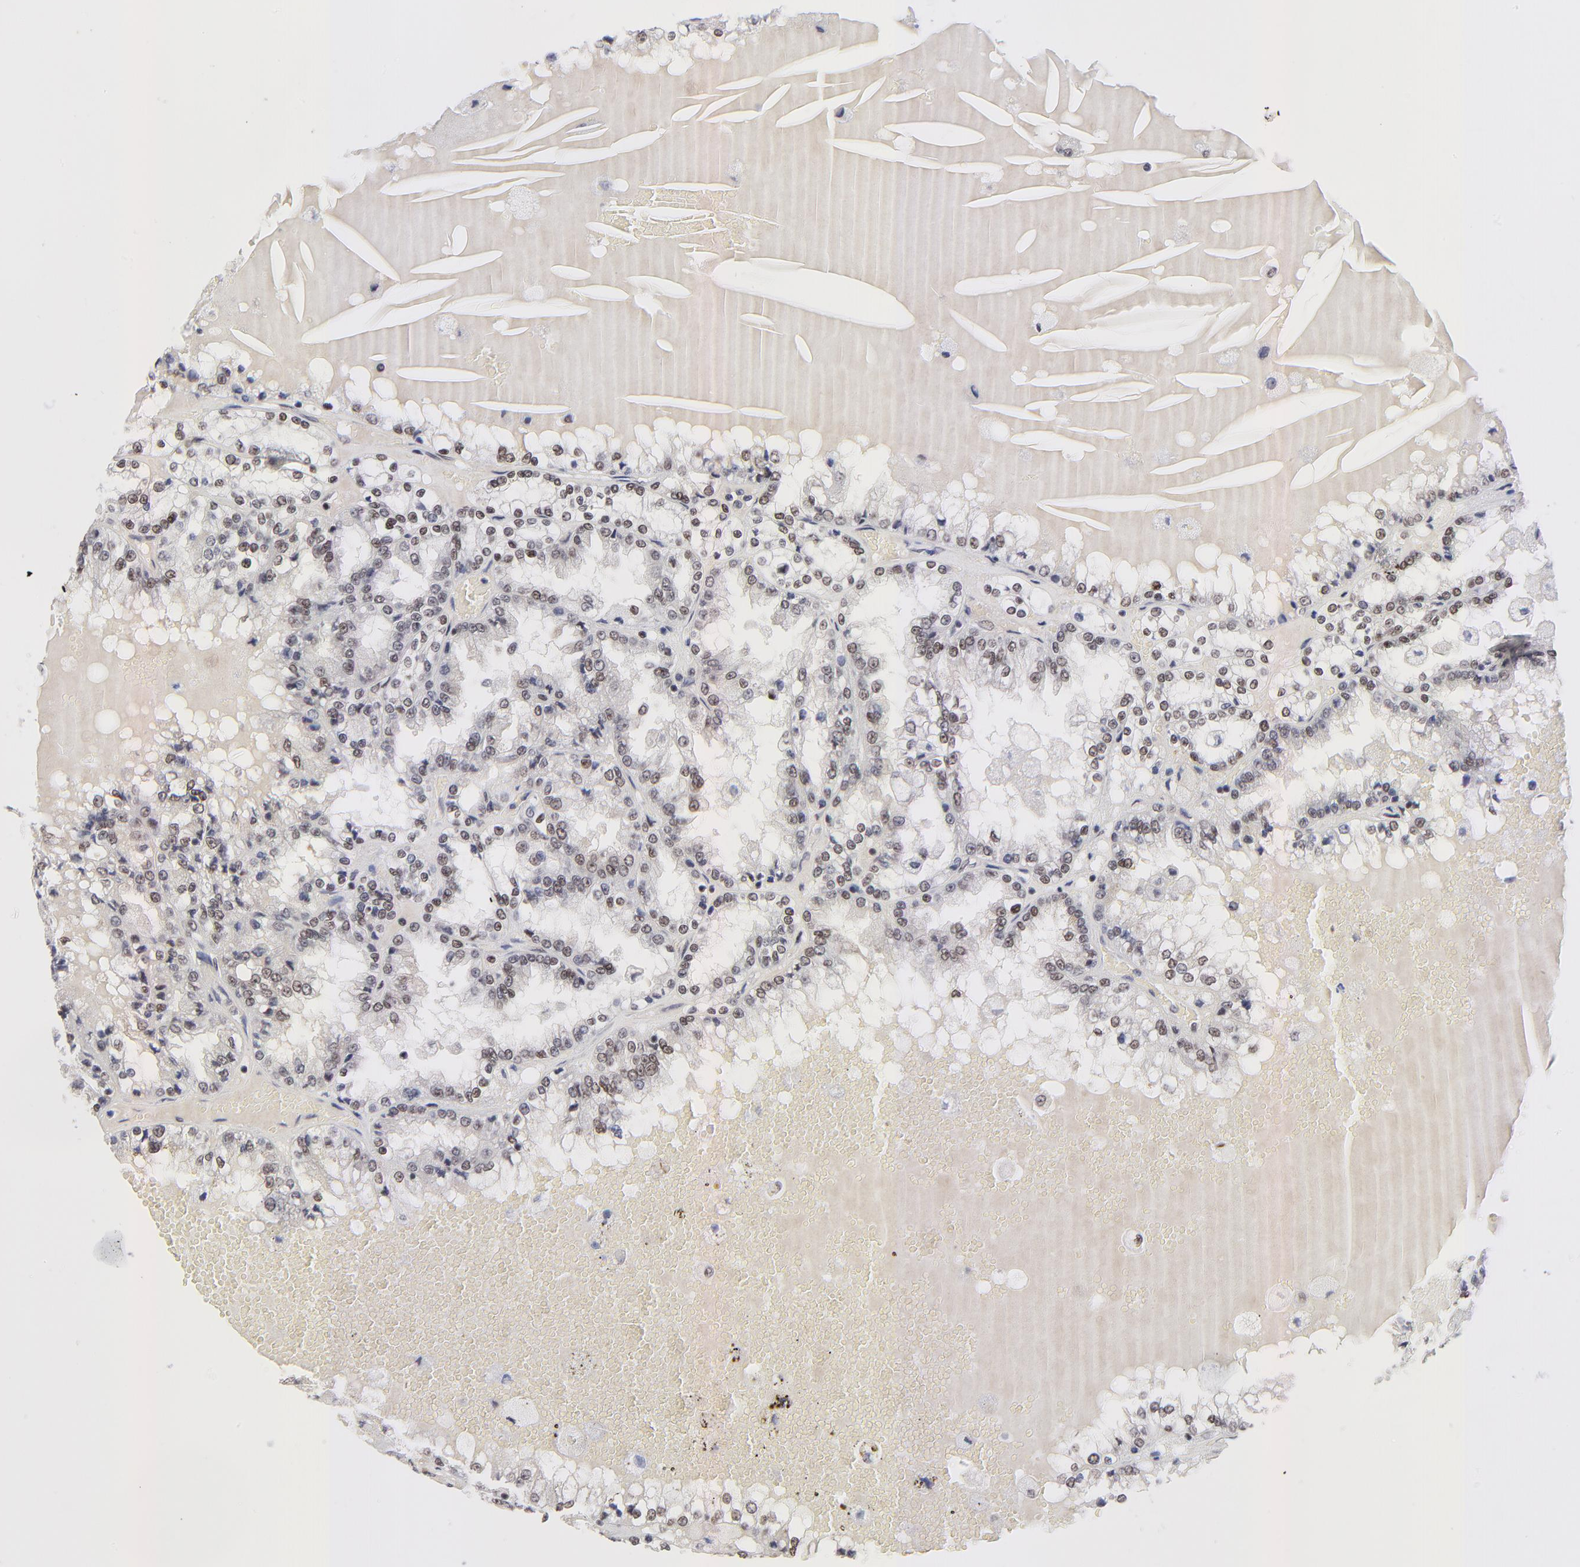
{"staining": {"intensity": "weak", "quantity": "<25%", "location": "nuclear"}, "tissue": "renal cancer", "cell_type": "Tumor cells", "image_type": "cancer", "snomed": [{"axis": "morphology", "description": "Adenocarcinoma, NOS"}, {"axis": "topography", "description": "Kidney"}], "caption": "Renal adenocarcinoma was stained to show a protein in brown. There is no significant positivity in tumor cells.", "gene": "ZMYM3", "patient": {"sex": "female", "age": 56}}